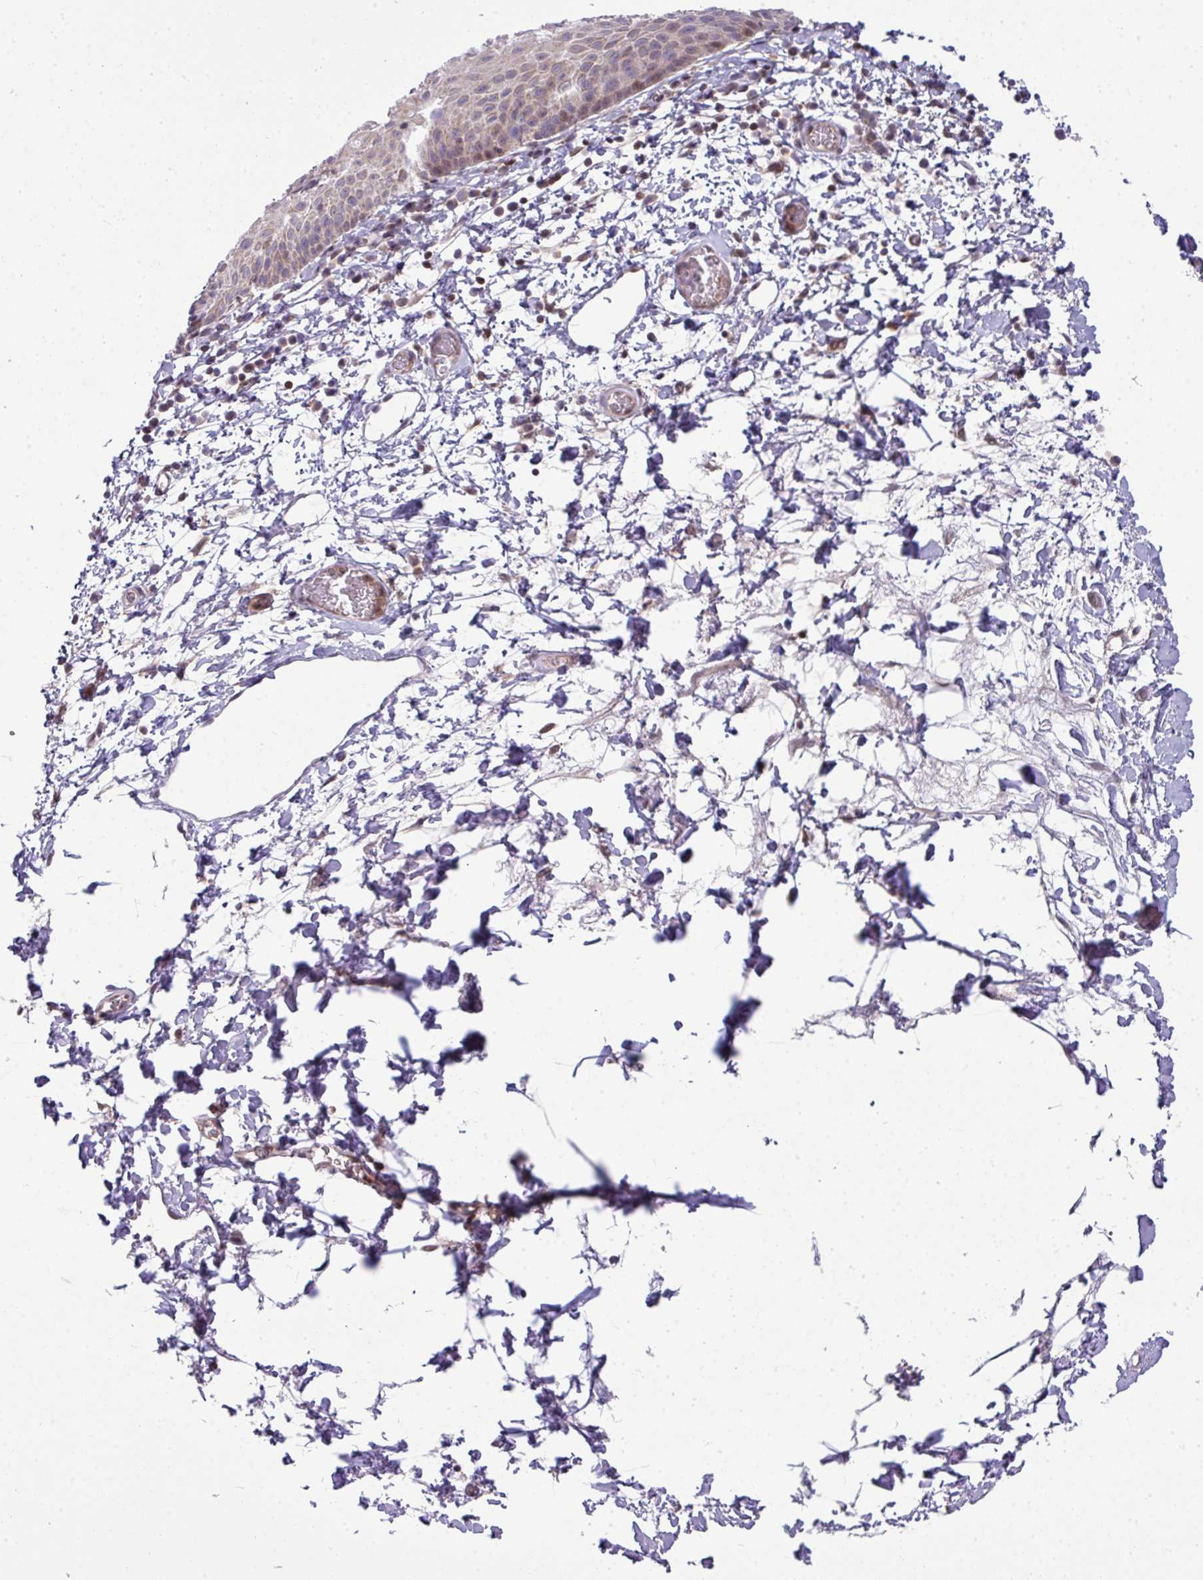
{"staining": {"intensity": "moderate", "quantity": "<25%", "location": "cytoplasmic/membranous,nuclear"}, "tissue": "skin", "cell_type": "Epidermal cells", "image_type": "normal", "snomed": [{"axis": "morphology", "description": "Normal tissue, NOS"}, {"axis": "morphology", "description": "Hemorrhoids"}, {"axis": "morphology", "description": "Inflammation, NOS"}, {"axis": "topography", "description": "Anal"}], "caption": "Protein expression analysis of normal skin exhibits moderate cytoplasmic/membranous,nuclear positivity in approximately <25% of epidermal cells.", "gene": "STAT5A", "patient": {"sex": "male", "age": 60}}